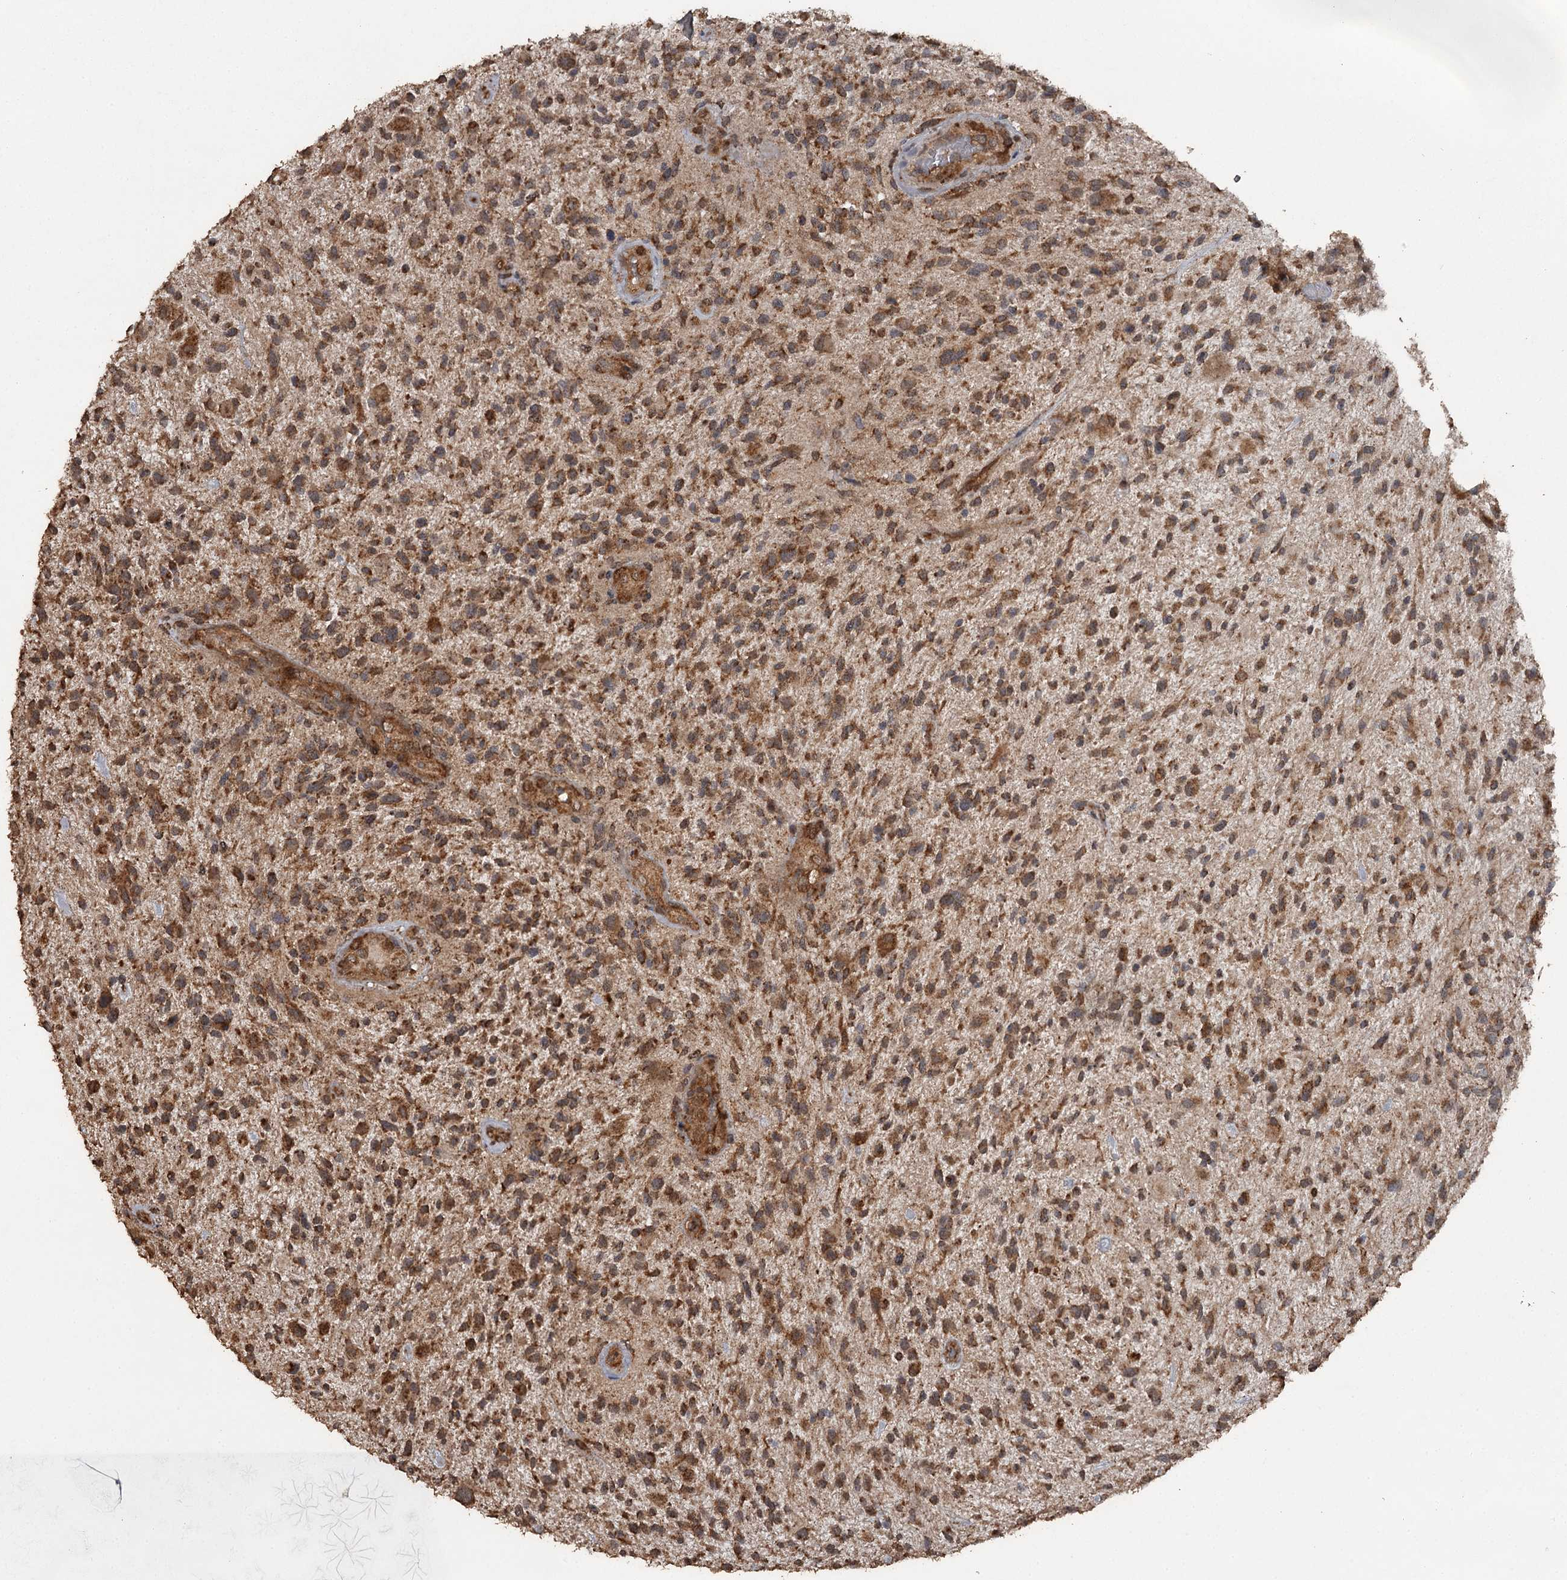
{"staining": {"intensity": "moderate", "quantity": ">75%", "location": "cytoplasmic/membranous"}, "tissue": "glioma", "cell_type": "Tumor cells", "image_type": "cancer", "snomed": [{"axis": "morphology", "description": "Glioma, malignant, High grade"}, {"axis": "topography", "description": "Brain"}], "caption": "High-grade glioma (malignant) was stained to show a protein in brown. There is medium levels of moderate cytoplasmic/membranous expression in approximately >75% of tumor cells.", "gene": "WIPI1", "patient": {"sex": "male", "age": 47}}